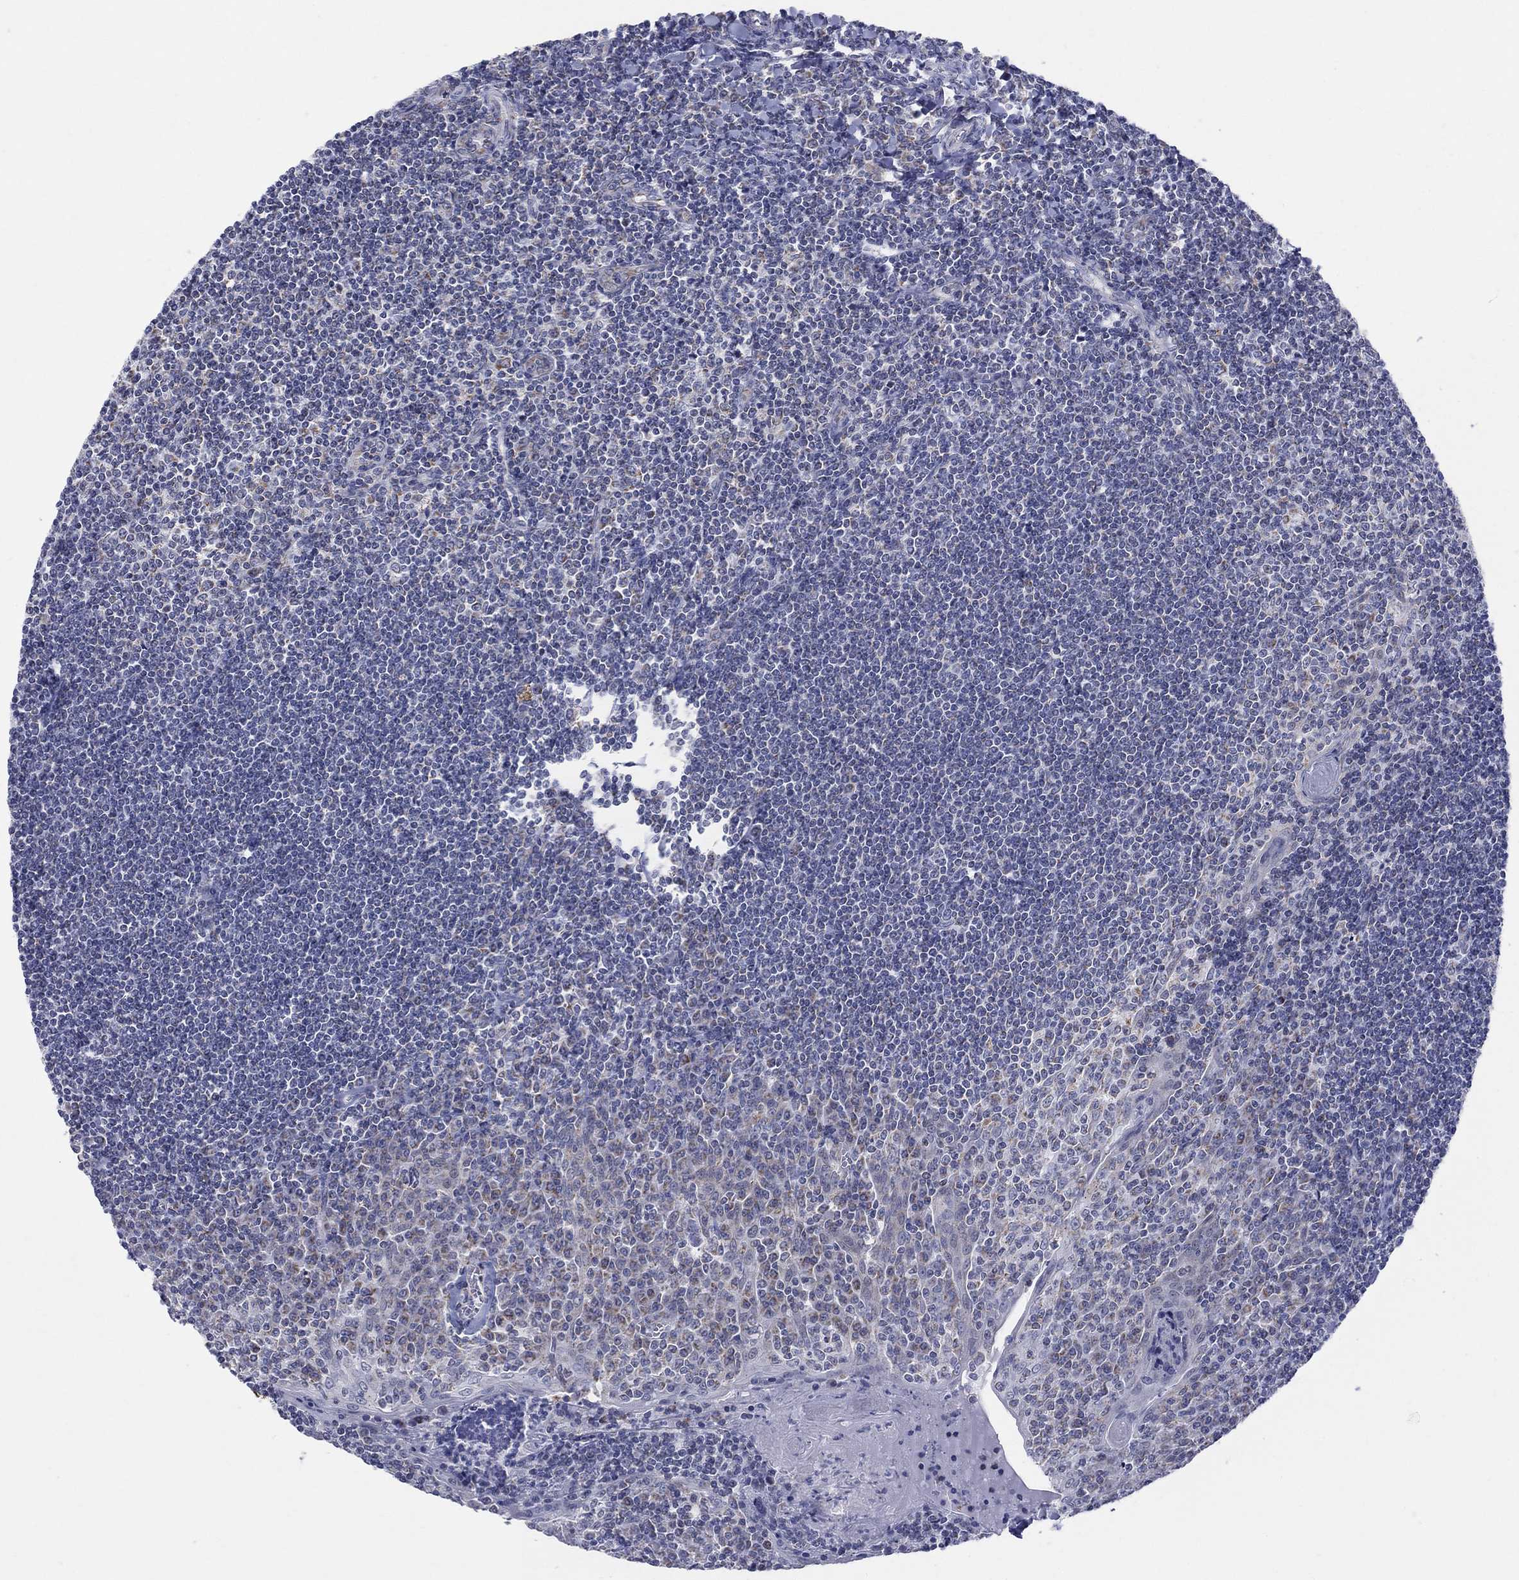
{"staining": {"intensity": "moderate", "quantity": "<25%", "location": "cytoplasmic/membranous"}, "tissue": "tonsil", "cell_type": "Germinal center cells", "image_type": "normal", "snomed": [{"axis": "morphology", "description": "Normal tissue, NOS"}, {"axis": "topography", "description": "Tonsil"}], "caption": "Germinal center cells display moderate cytoplasmic/membranous expression in approximately <25% of cells in unremarkable tonsil. The staining was performed using DAB (3,3'-diaminobenzidine), with brown indicating positive protein expression. Nuclei are stained blue with hematoxylin.", "gene": "KISS1R", "patient": {"sex": "female", "age": 12}}